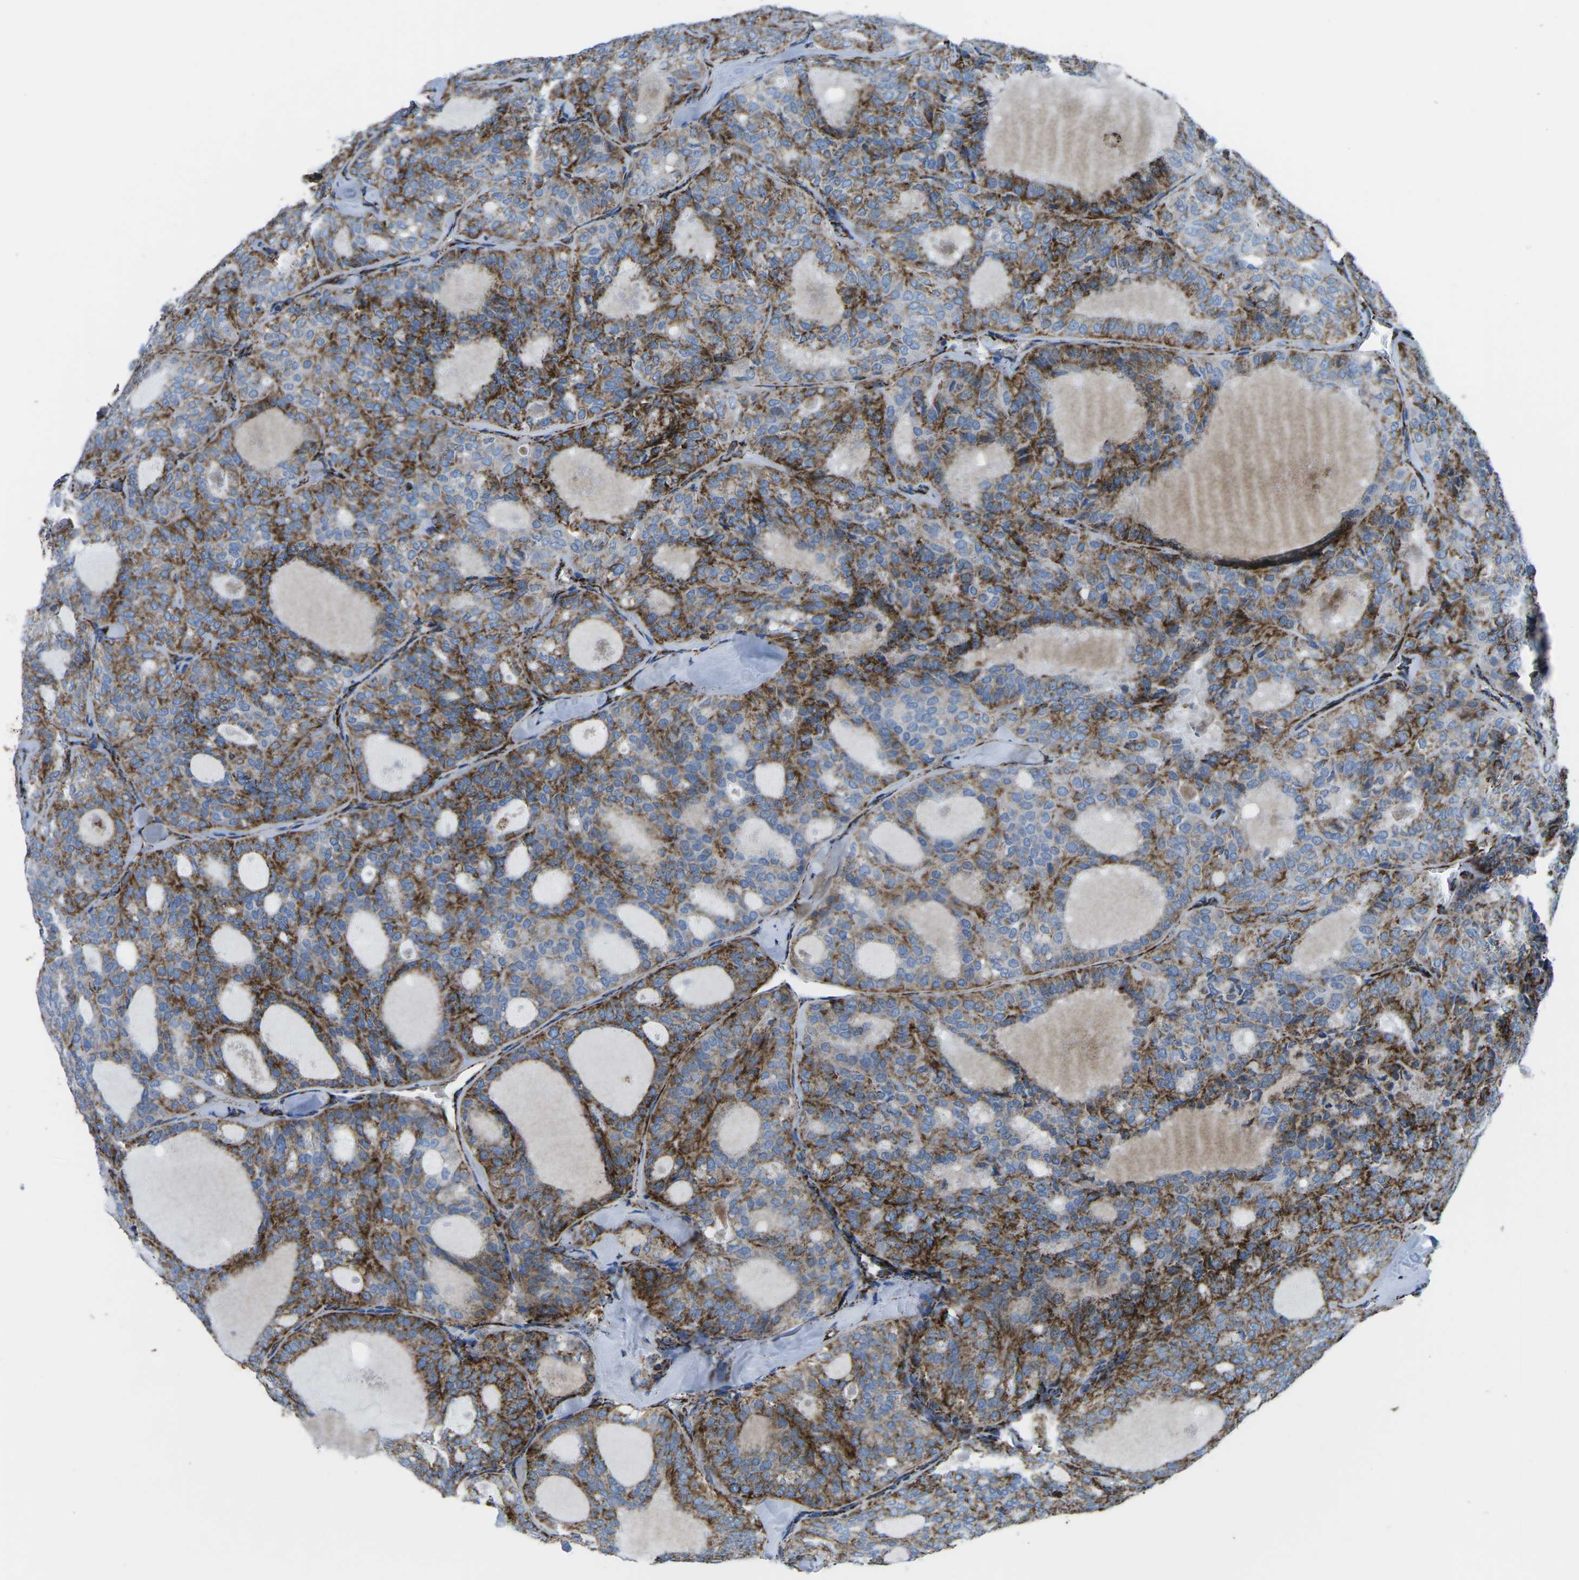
{"staining": {"intensity": "strong", "quantity": "25%-75%", "location": "cytoplasmic/membranous"}, "tissue": "thyroid cancer", "cell_type": "Tumor cells", "image_type": "cancer", "snomed": [{"axis": "morphology", "description": "Follicular adenoma carcinoma, NOS"}, {"axis": "topography", "description": "Thyroid gland"}], "caption": "Protein expression analysis of human follicular adenoma carcinoma (thyroid) reveals strong cytoplasmic/membranous staining in about 25%-75% of tumor cells.", "gene": "MT-CO2", "patient": {"sex": "male", "age": 75}}